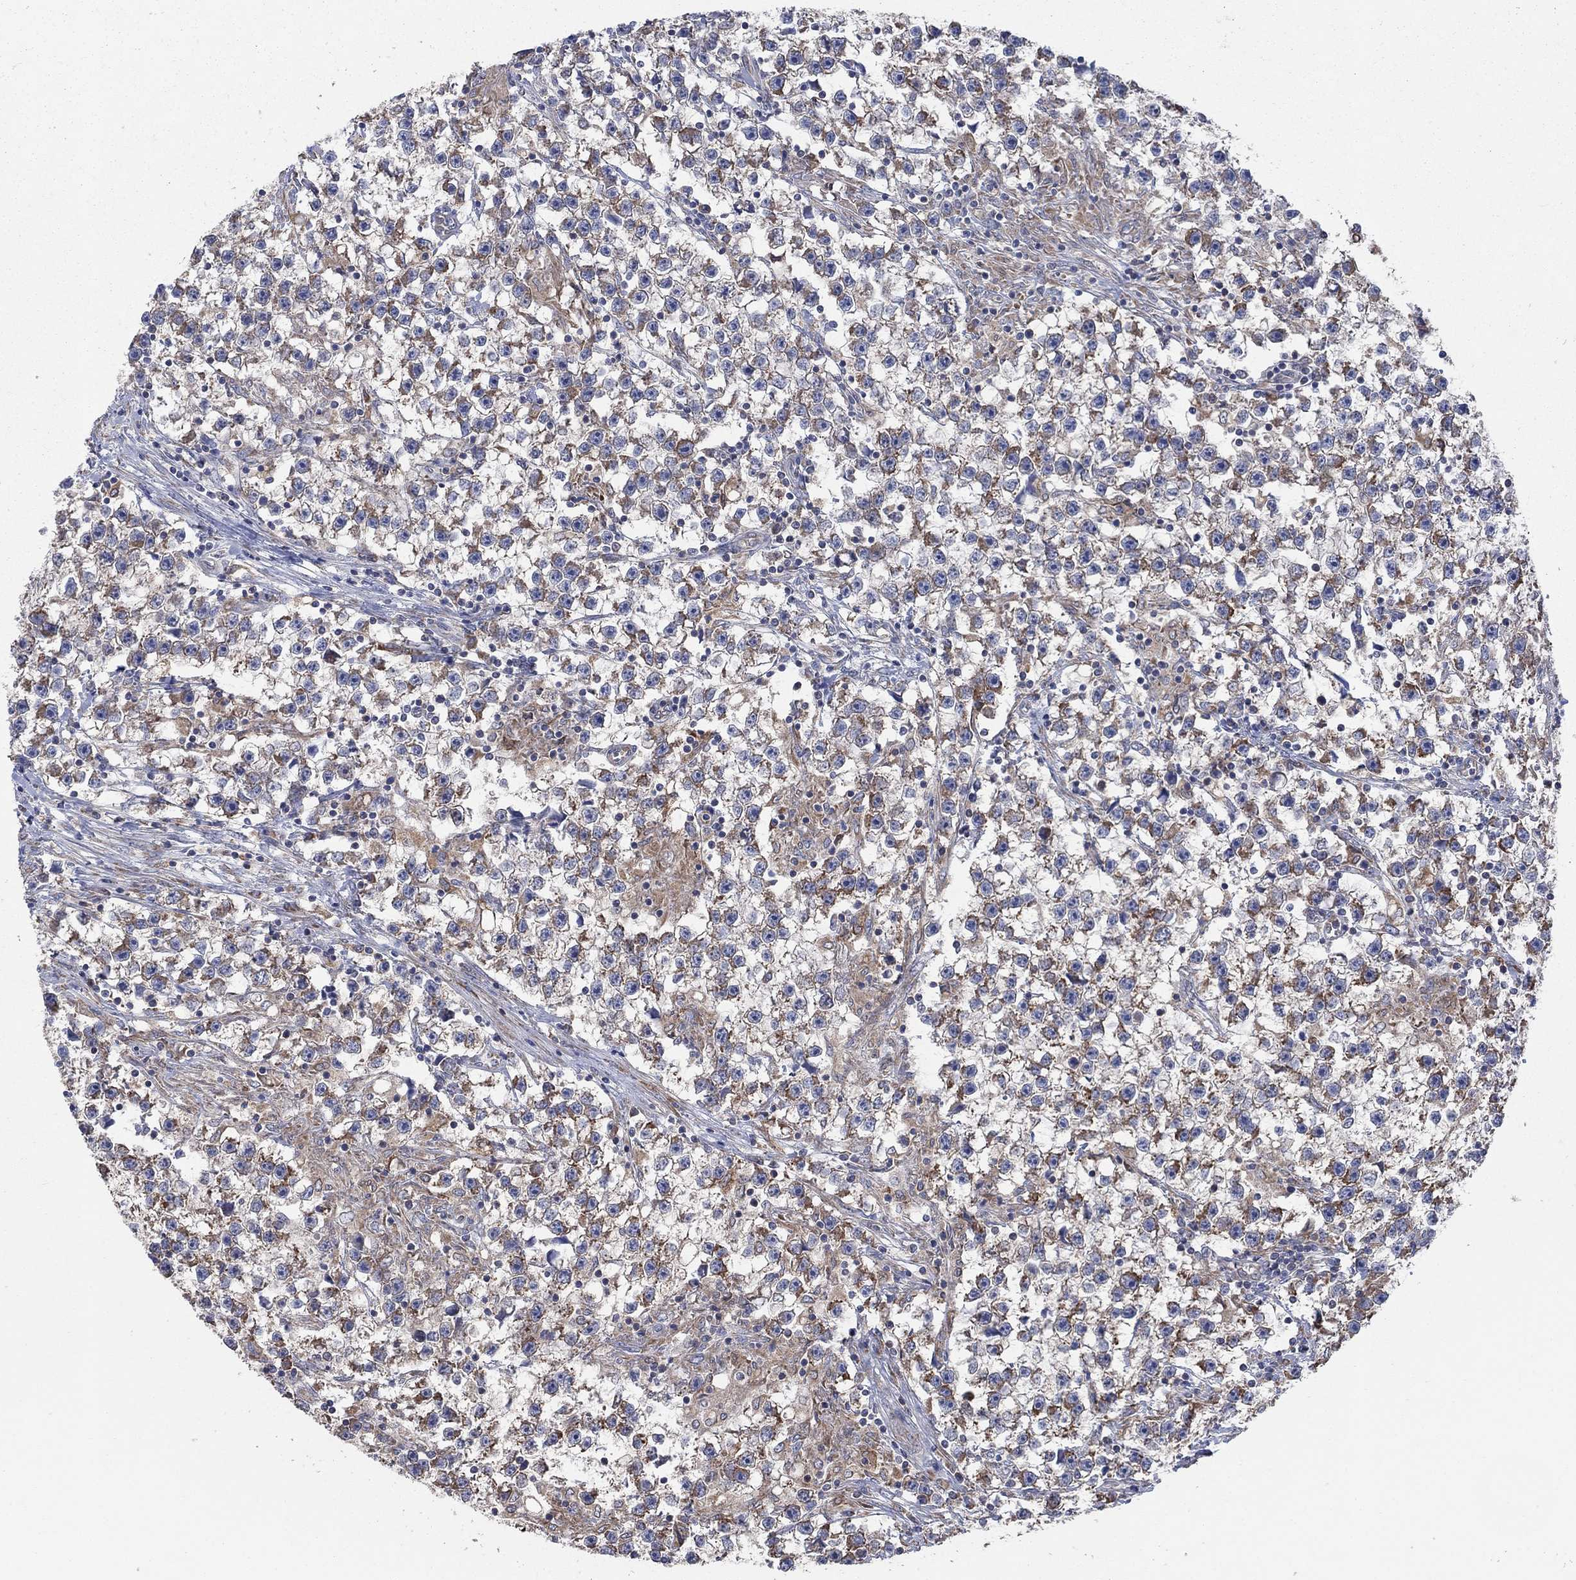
{"staining": {"intensity": "moderate", "quantity": "25%-75%", "location": "cytoplasmic/membranous"}, "tissue": "testis cancer", "cell_type": "Tumor cells", "image_type": "cancer", "snomed": [{"axis": "morphology", "description": "Seminoma, NOS"}, {"axis": "topography", "description": "Testis"}], "caption": "A photomicrograph of human testis seminoma stained for a protein exhibits moderate cytoplasmic/membranous brown staining in tumor cells.", "gene": "NCEH1", "patient": {"sex": "male", "age": 59}}